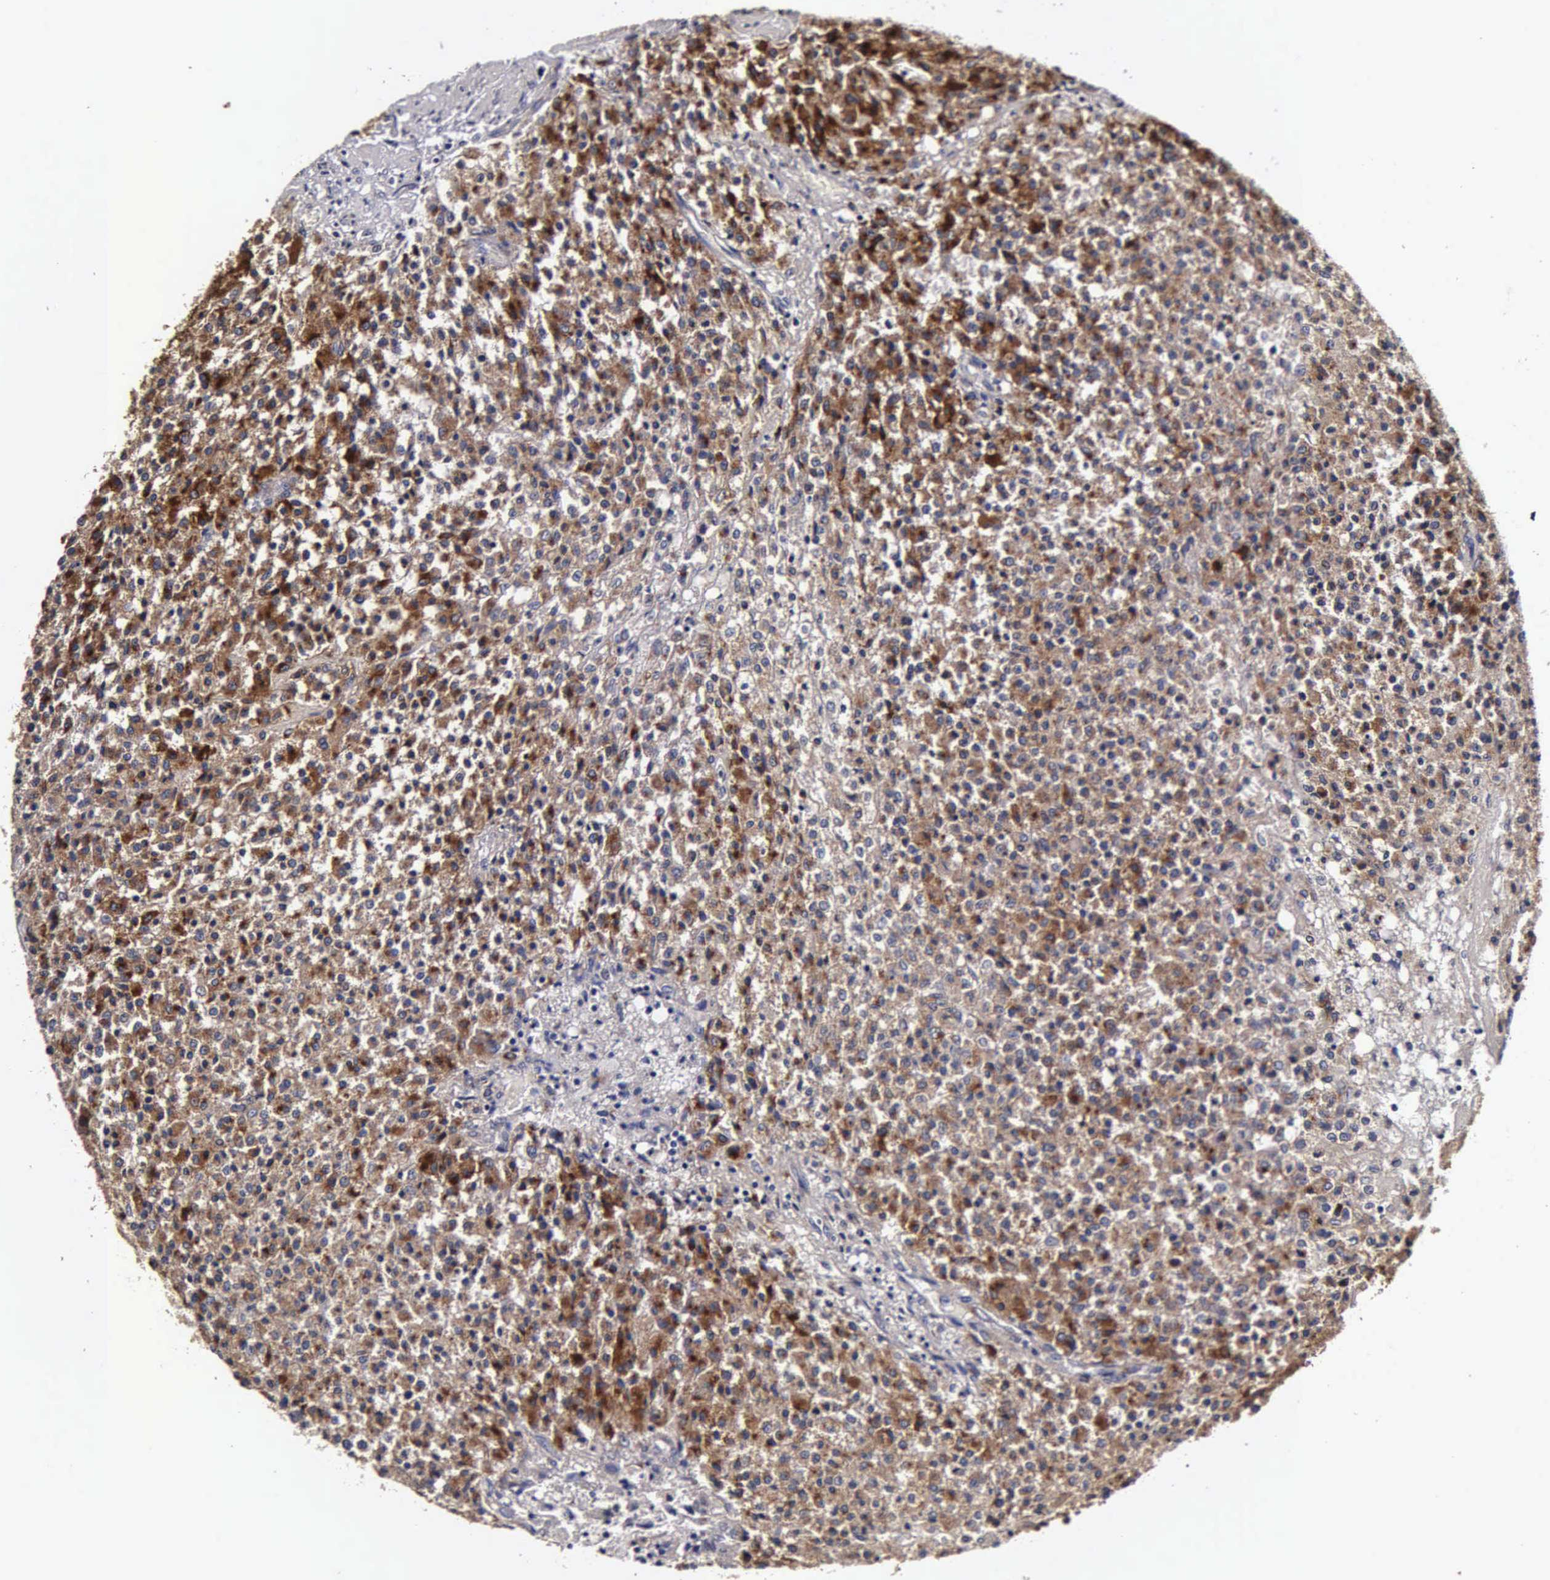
{"staining": {"intensity": "strong", "quantity": "25%-75%", "location": "cytoplasmic/membranous"}, "tissue": "testis cancer", "cell_type": "Tumor cells", "image_type": "cancer", "snomed": [{"axis": "morphology", "description": "Seminoma, NOS"}, {"axis": "topography", "description": "Testis"}], "caption": "A histopathology image showing strong cytoplasmic/membranous positivity in approximately 25%-75% of tumor cells in testis cancer, as visualized by brown immunohistochemical staining.", "gene": "CST3", "patient": {"sex": "male", "age": 59}}